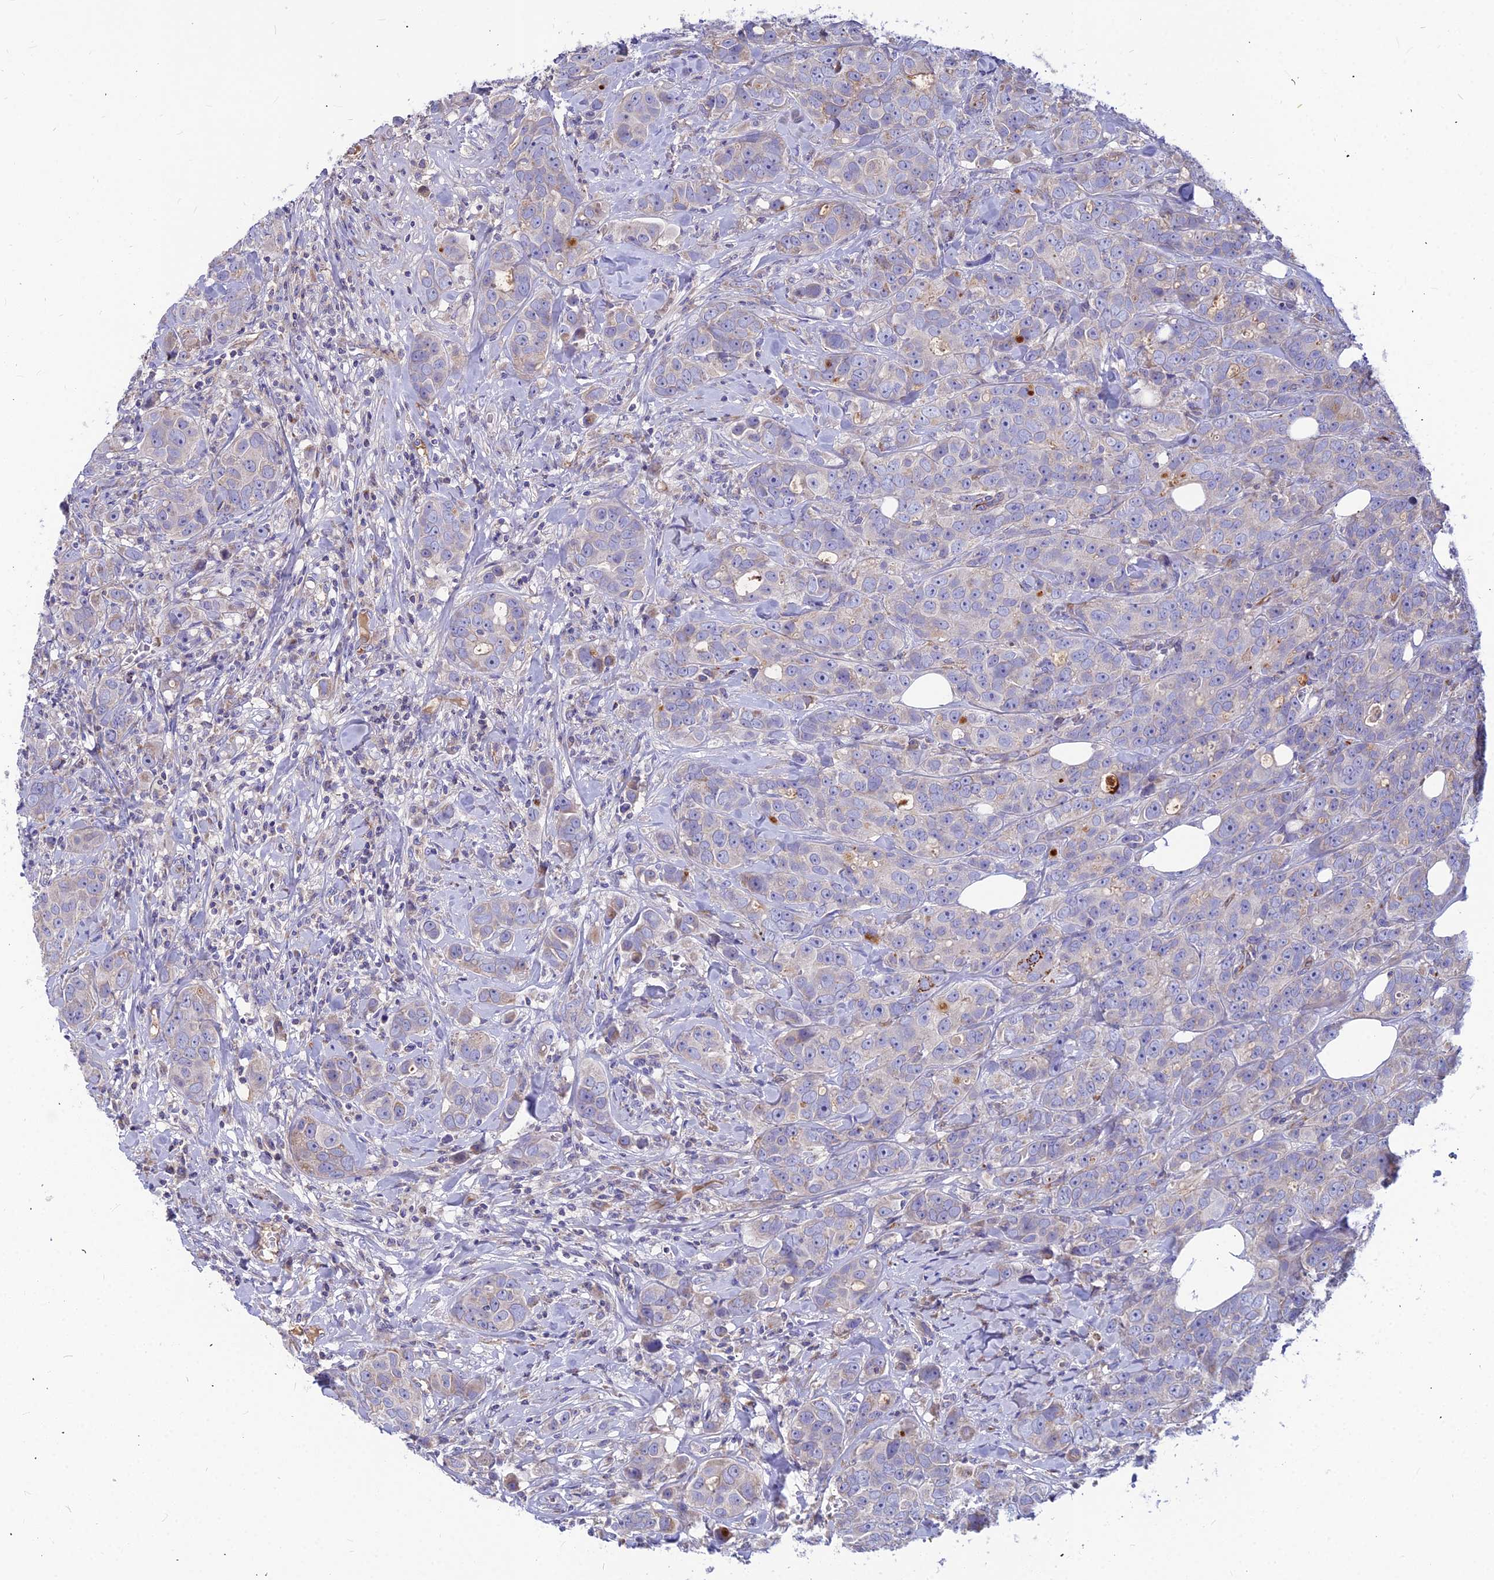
{"staining": {"intensity": "weak", "quantity": "<25%", "location": "cytoplasmic/membranous"}, "tissue": "breast cancer", "cell_type": "Tumor cells", "image_type": "cancer", "snomed": [{"axis": "morphology", "description": "Duct carcinoma"}, {"axis": "topography", "description": "Breast"}], "caption": "The IHC micrograph has no significant expression in tumor cells of breast cancer (intraductal carcinoma) tissue.", "gene": "ASPHD1", "patient": {"sex": "female", "age": 43}}